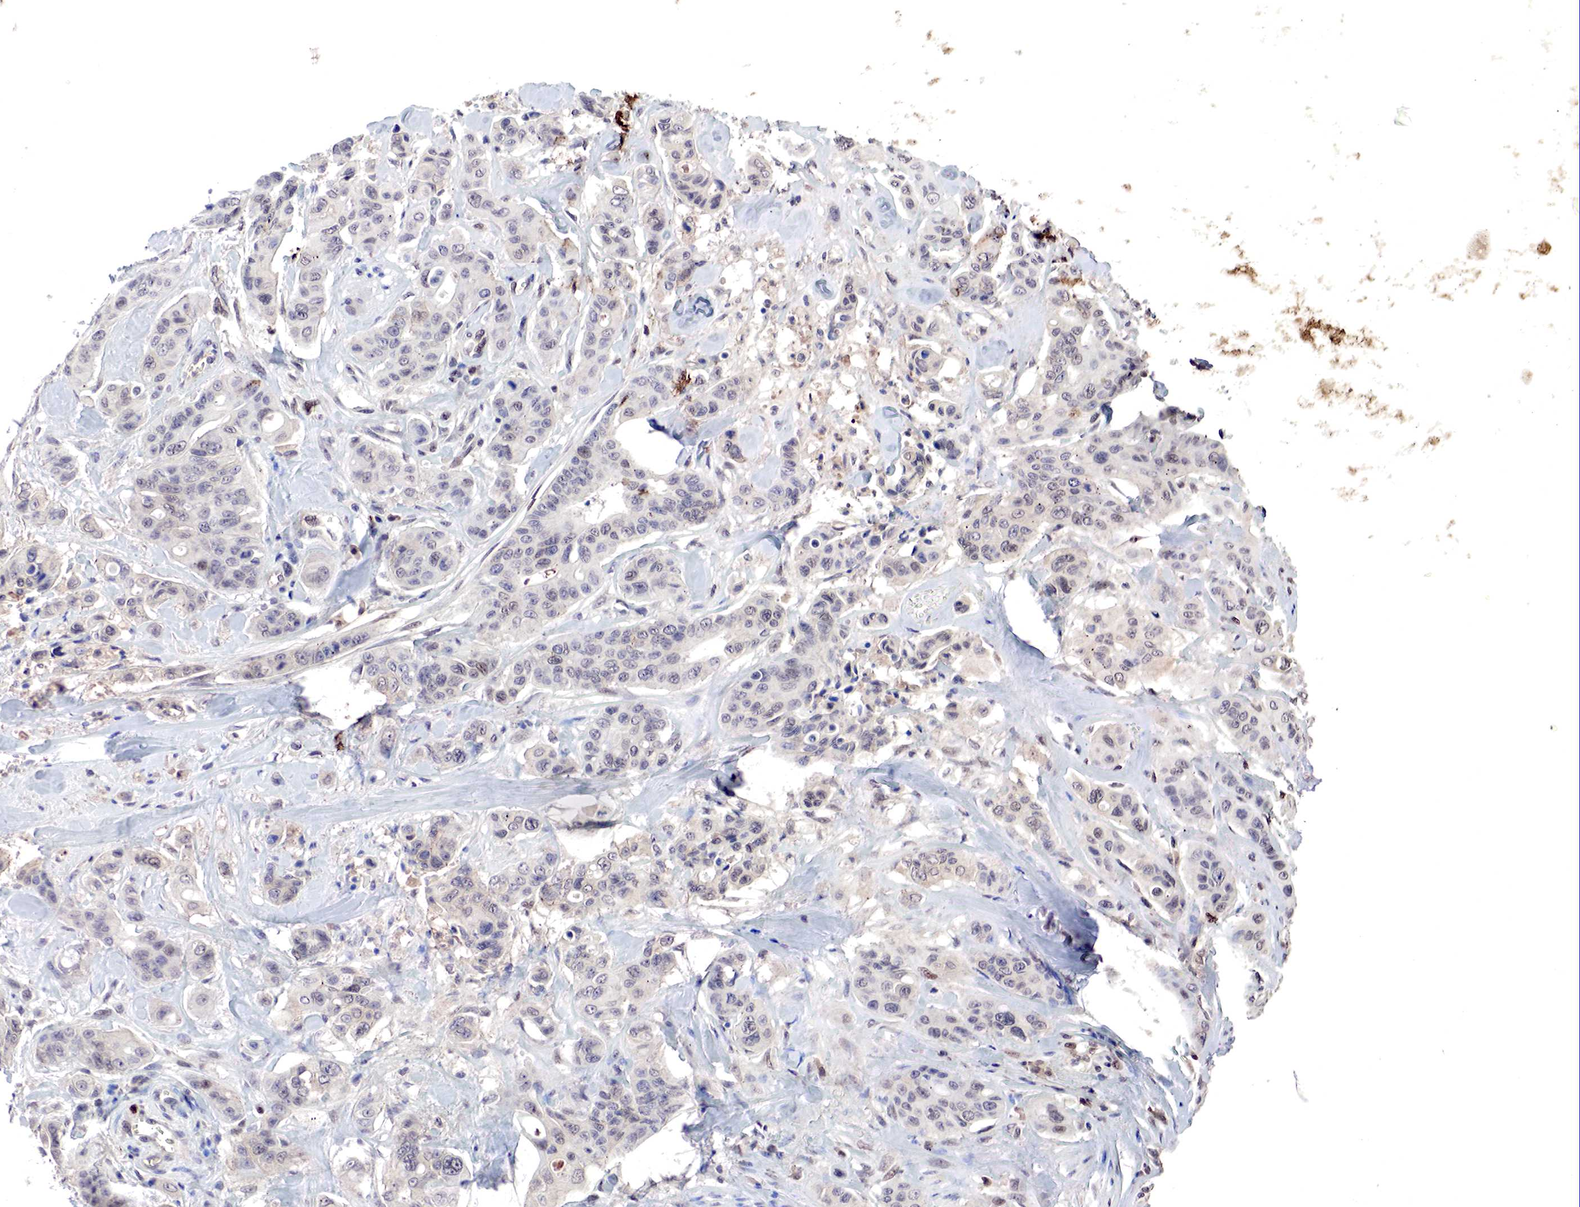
{"staining": {"intensity": "negative", "quantity": "none", "location": "none"}, "tissue": "colorectal cancer", "cell_type": "Tumor cells", "image_type": "cancer", "snomed": [{"axis": "morphology", "description": "Adenocarcinoma, NOS"}, {"axis": "topography", "description": "Colon"}], "caption": "This is an immunohistochemistry (IHC) histopathology image of adenocarcinoma (colorectal). There is no staining in tumor cells.", "gene": "DACH2", "patient": {"sex": "female", "age": 70}}